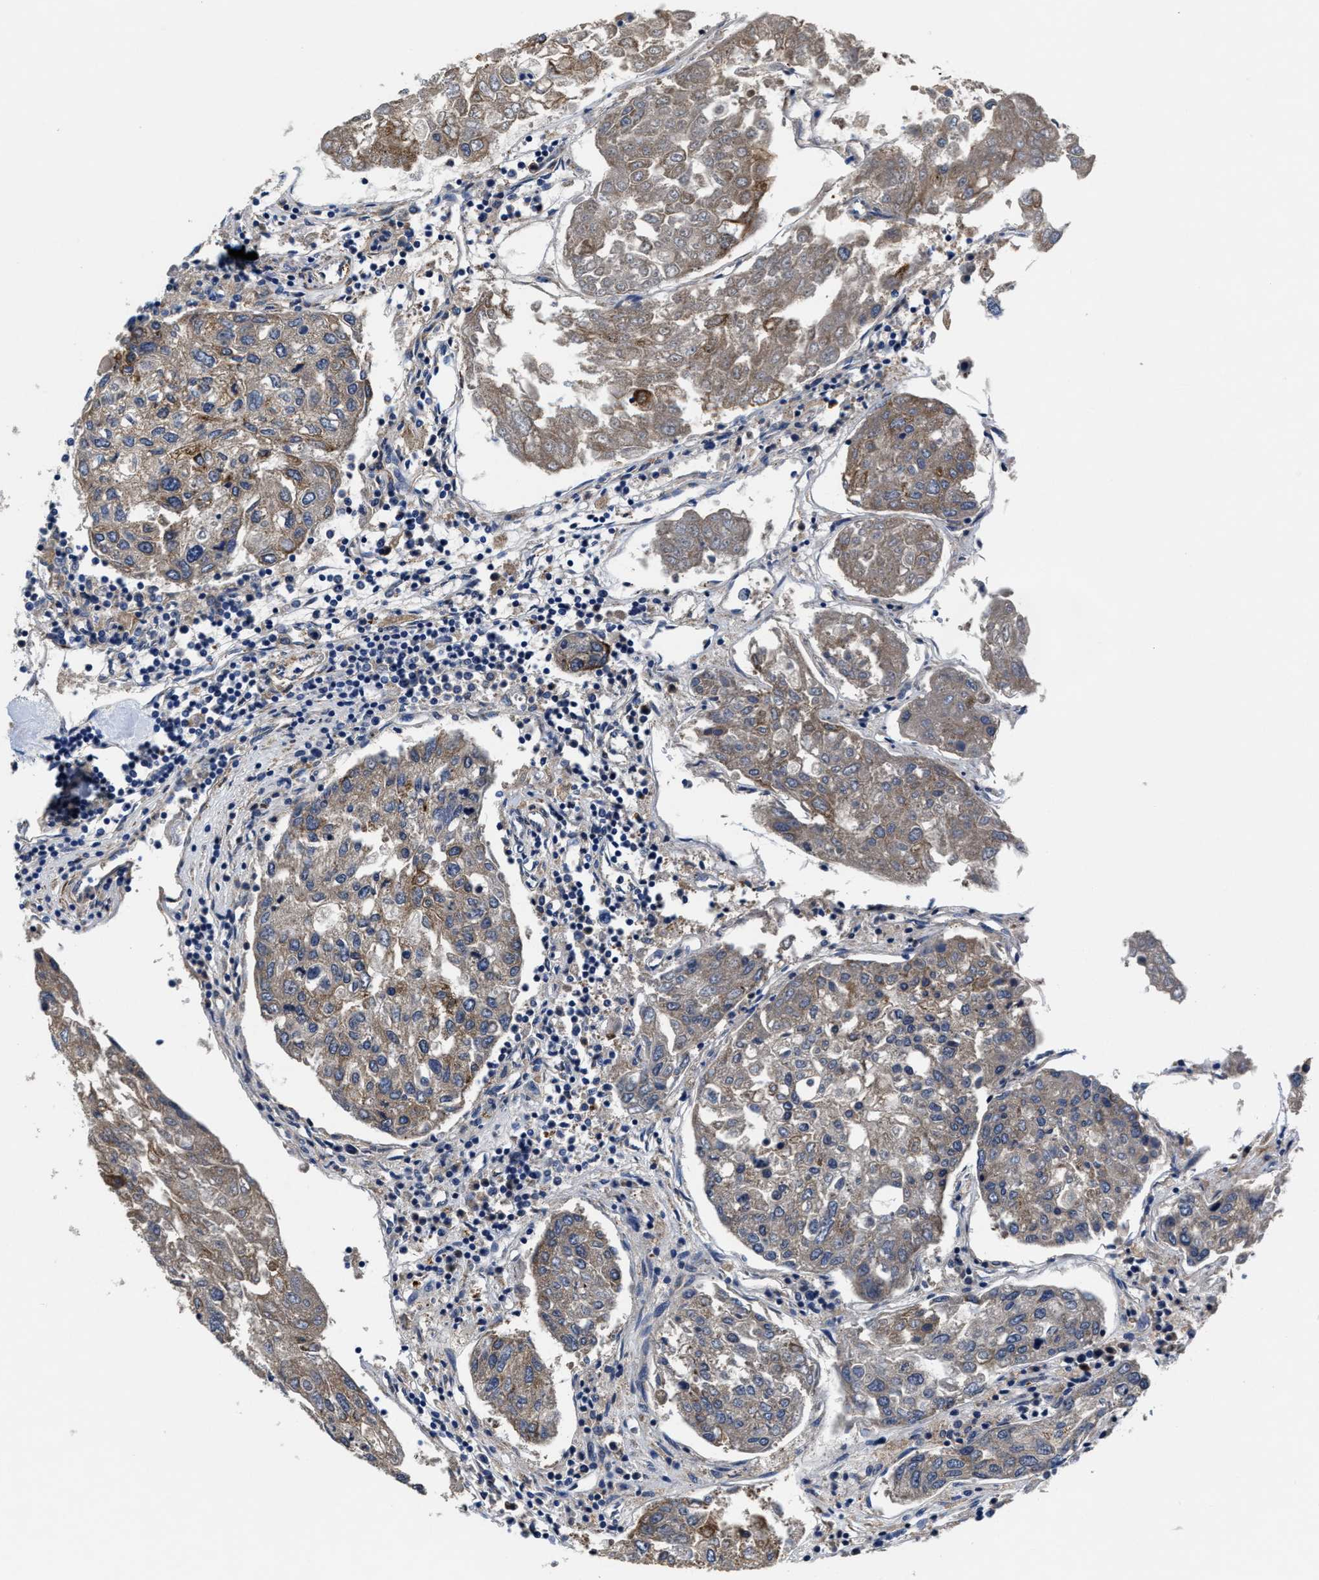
{"staining": {"intensity": "moderate", "quantity": "<25%", "location": "cytoplasmic/membranous"}, "tissue": "urothelial cancer", "cell_type": "Tumor cells", "image_type": "cancer", "snomed": [{"axis": "morphology", "description": "Urothelial carcinoma, High grade"}, {"axis": "topography", "description": "Lymph node"}, {"axis": "topography", "description": "Urinary bladder"}], "caption": "An image of human urothelial carcinoma (high-grade) stained for a protein reveals moderate cytoplasmic/membranous brown staining in tumor cells.", "gene": "SLC12A2", "patient": {"sex": "male", "age": 51}}